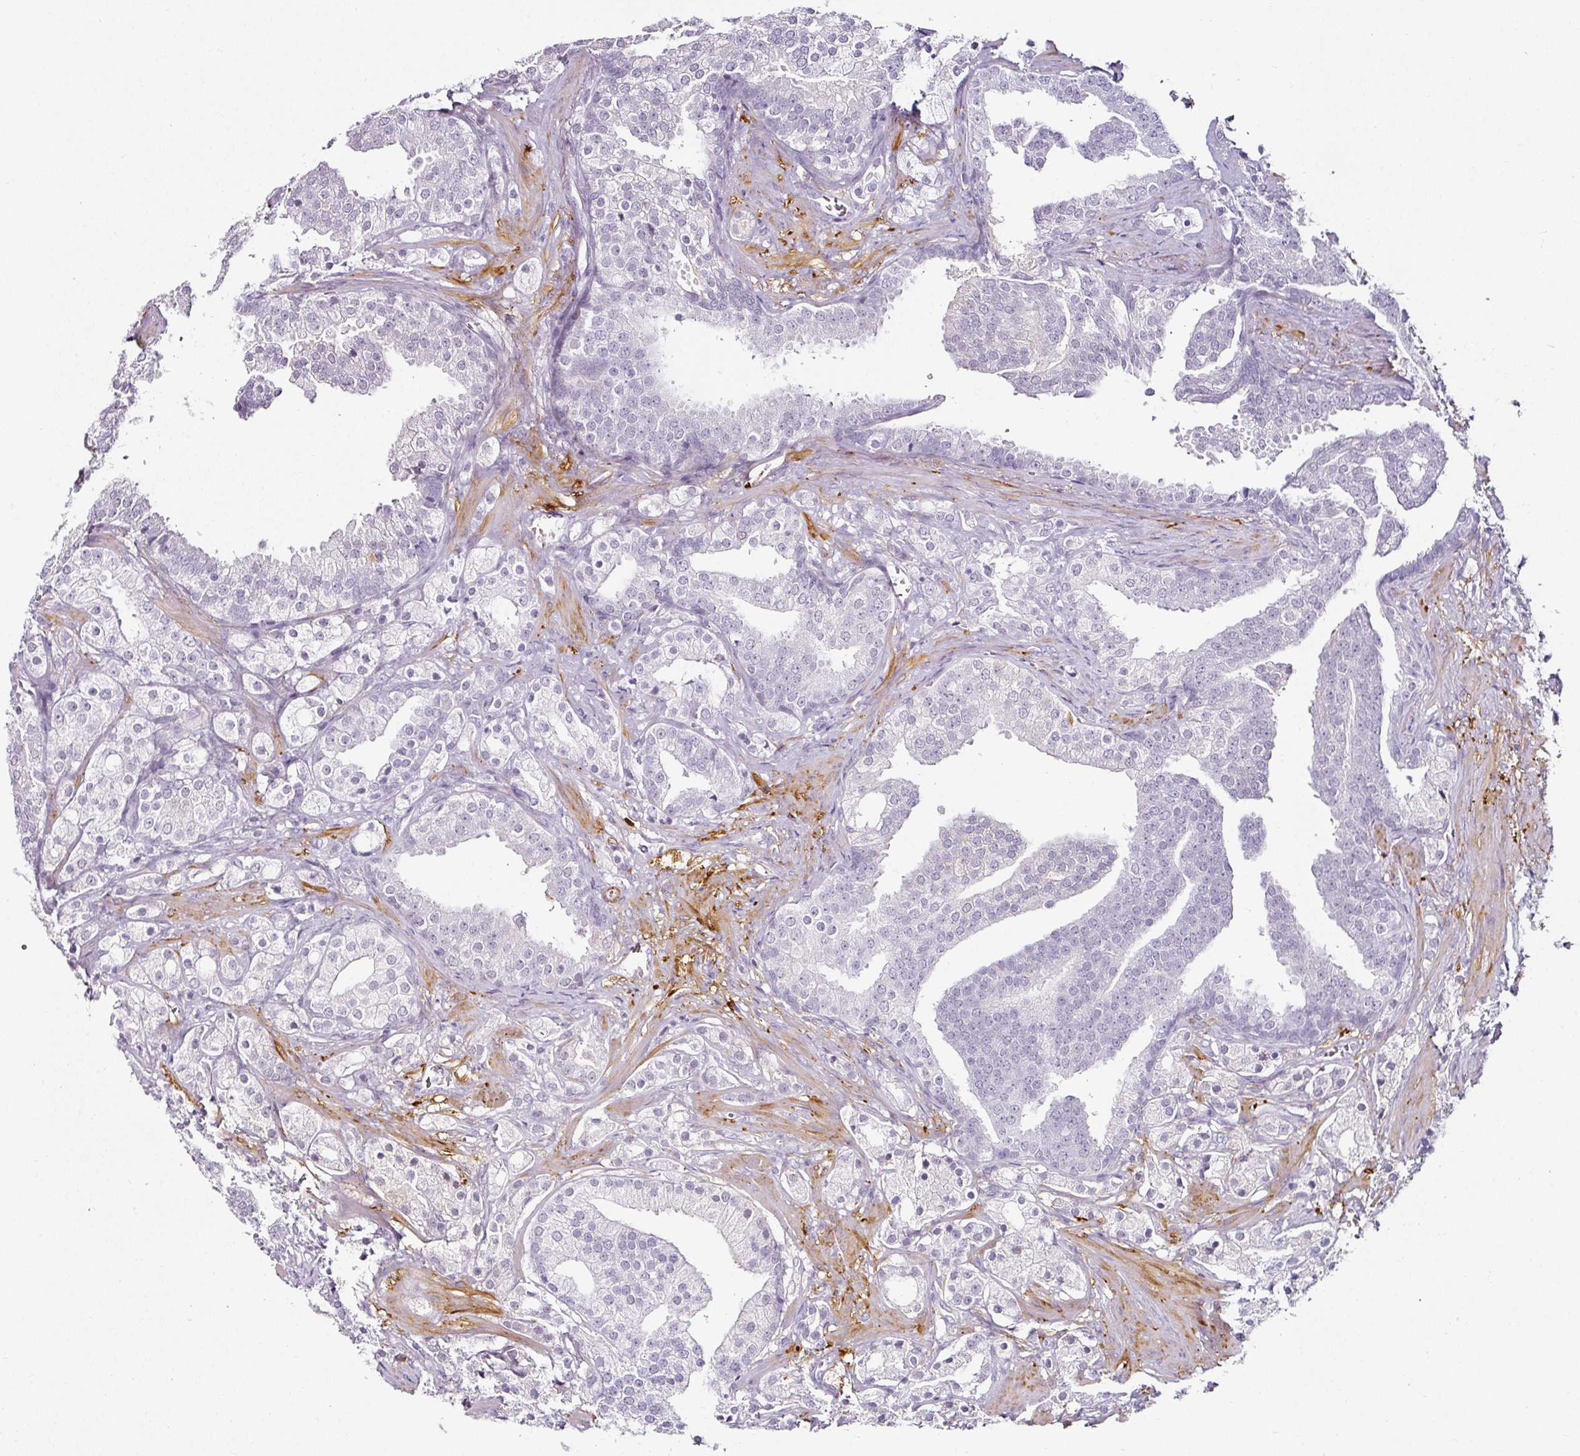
{"staining": {"intensity": "negative", "quantity": "none", "location": "none"}, "tissue": "prostate cancer", "cell_type": "Tumor cells", "image_type": "cancer", "snomed": [{"axis": "morphology", "description": "Adenocarcinoma, High grade"}, {"axis": "topography", "description": "Prostate"}], "caption": "An image of prostate cancer stained for a protein exhibits no brown staining in tumor cells.", "gene": "CAP2", "patient": {"sex": "male", "age": 50}}